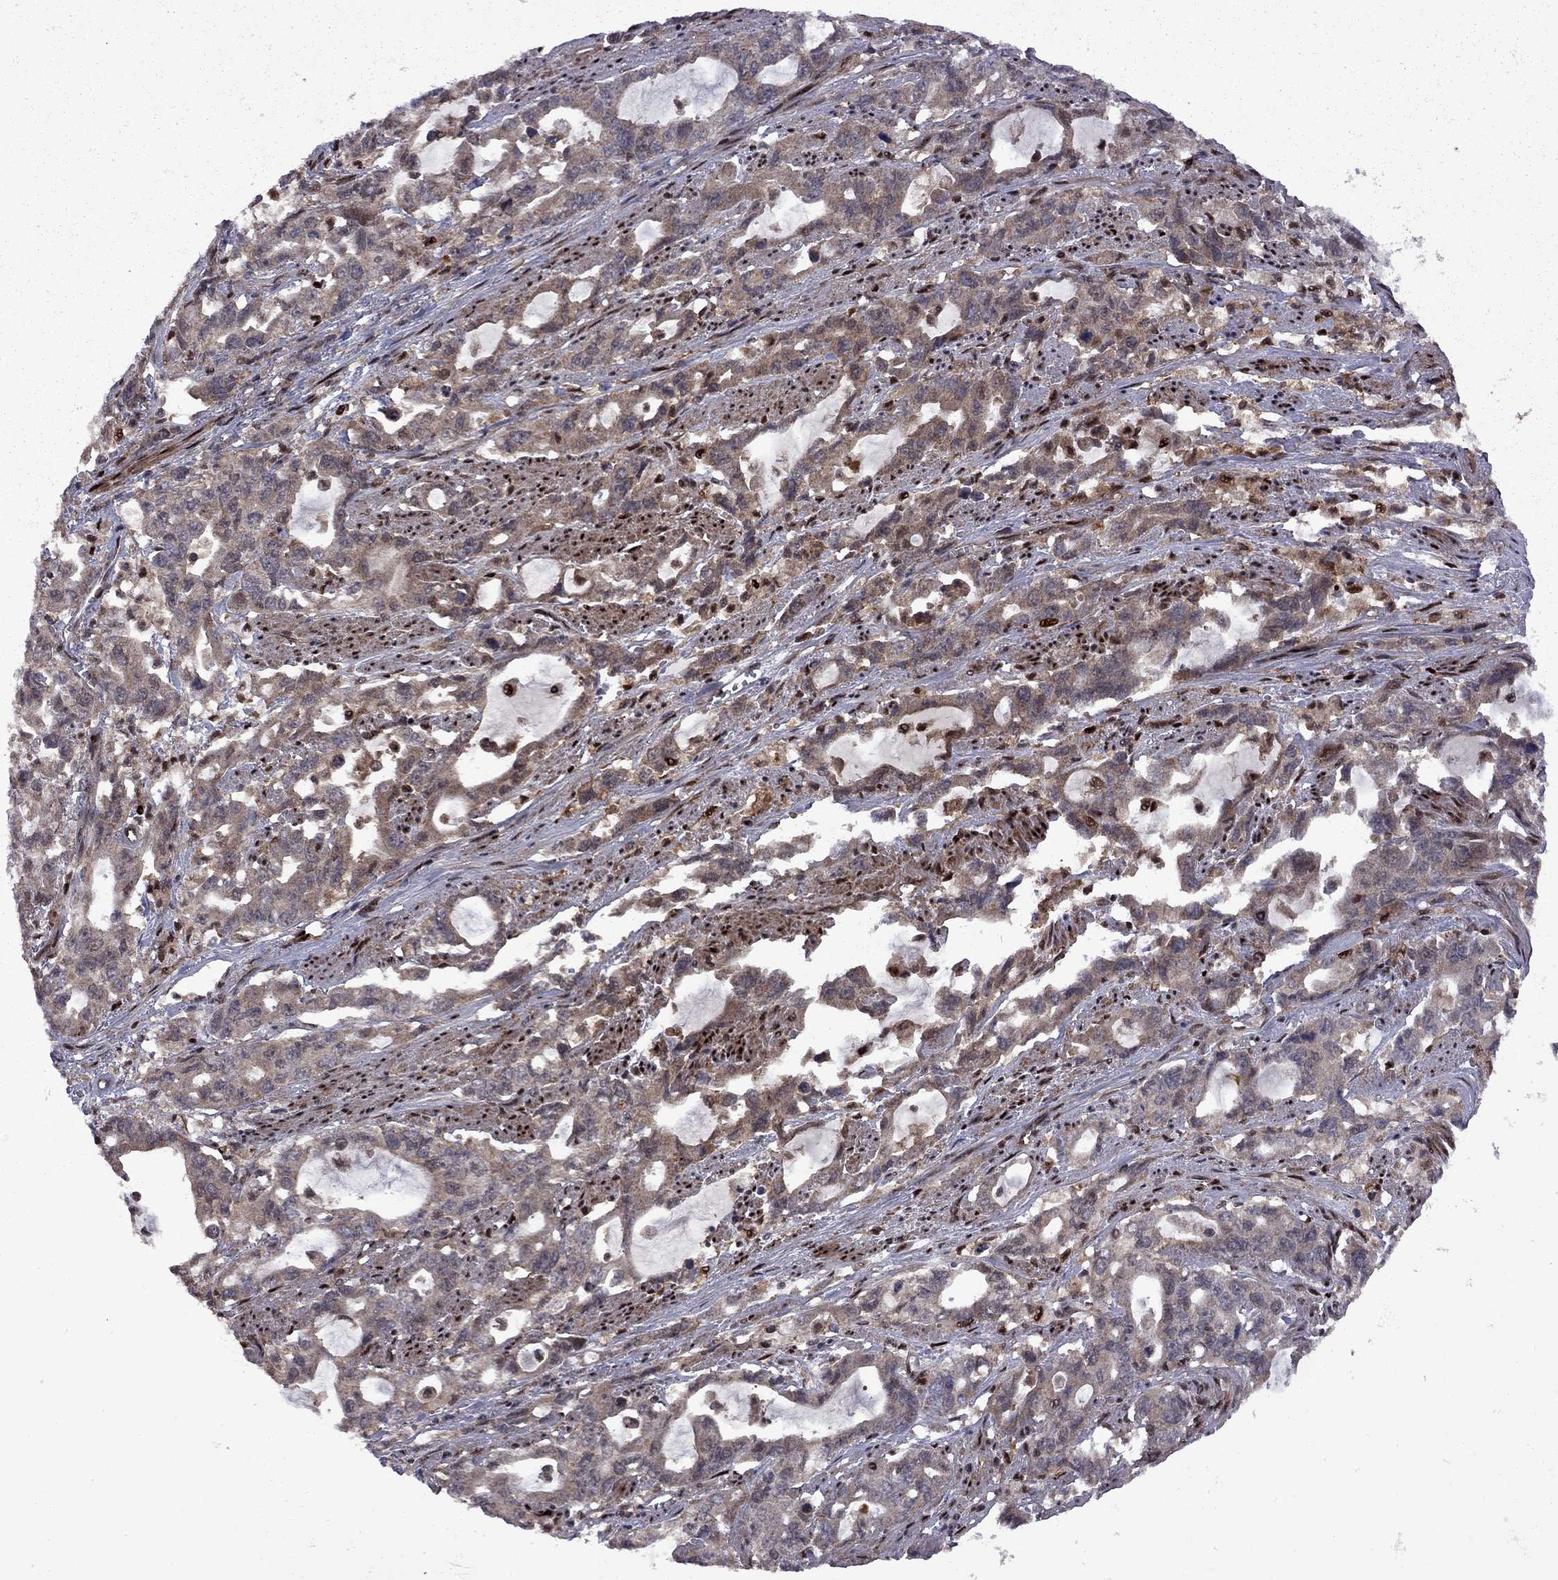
{"staining": {"intensity": "moderate", "quantity": ">75%", "location": "cytoplasmic/membranous"}, "tissue": "stomach cancer", "cell_type": "Tumor cells", "image_type": "cancer", "snomed": [{"axis": "morphology", "description": "Adenocarcinoma, NOS"}, {"axis": "topography", "description": "Stomach, upper"}], "caption": "An IHC histopathology image of tumor tissue is shown. Protein staining in brown labels moderate cytoplasmic/membranous positivity in adenocarcinoma (stomach) within tumor cells.", "gene": "IPP", "patient": {"sex": "male", "age": 85}}